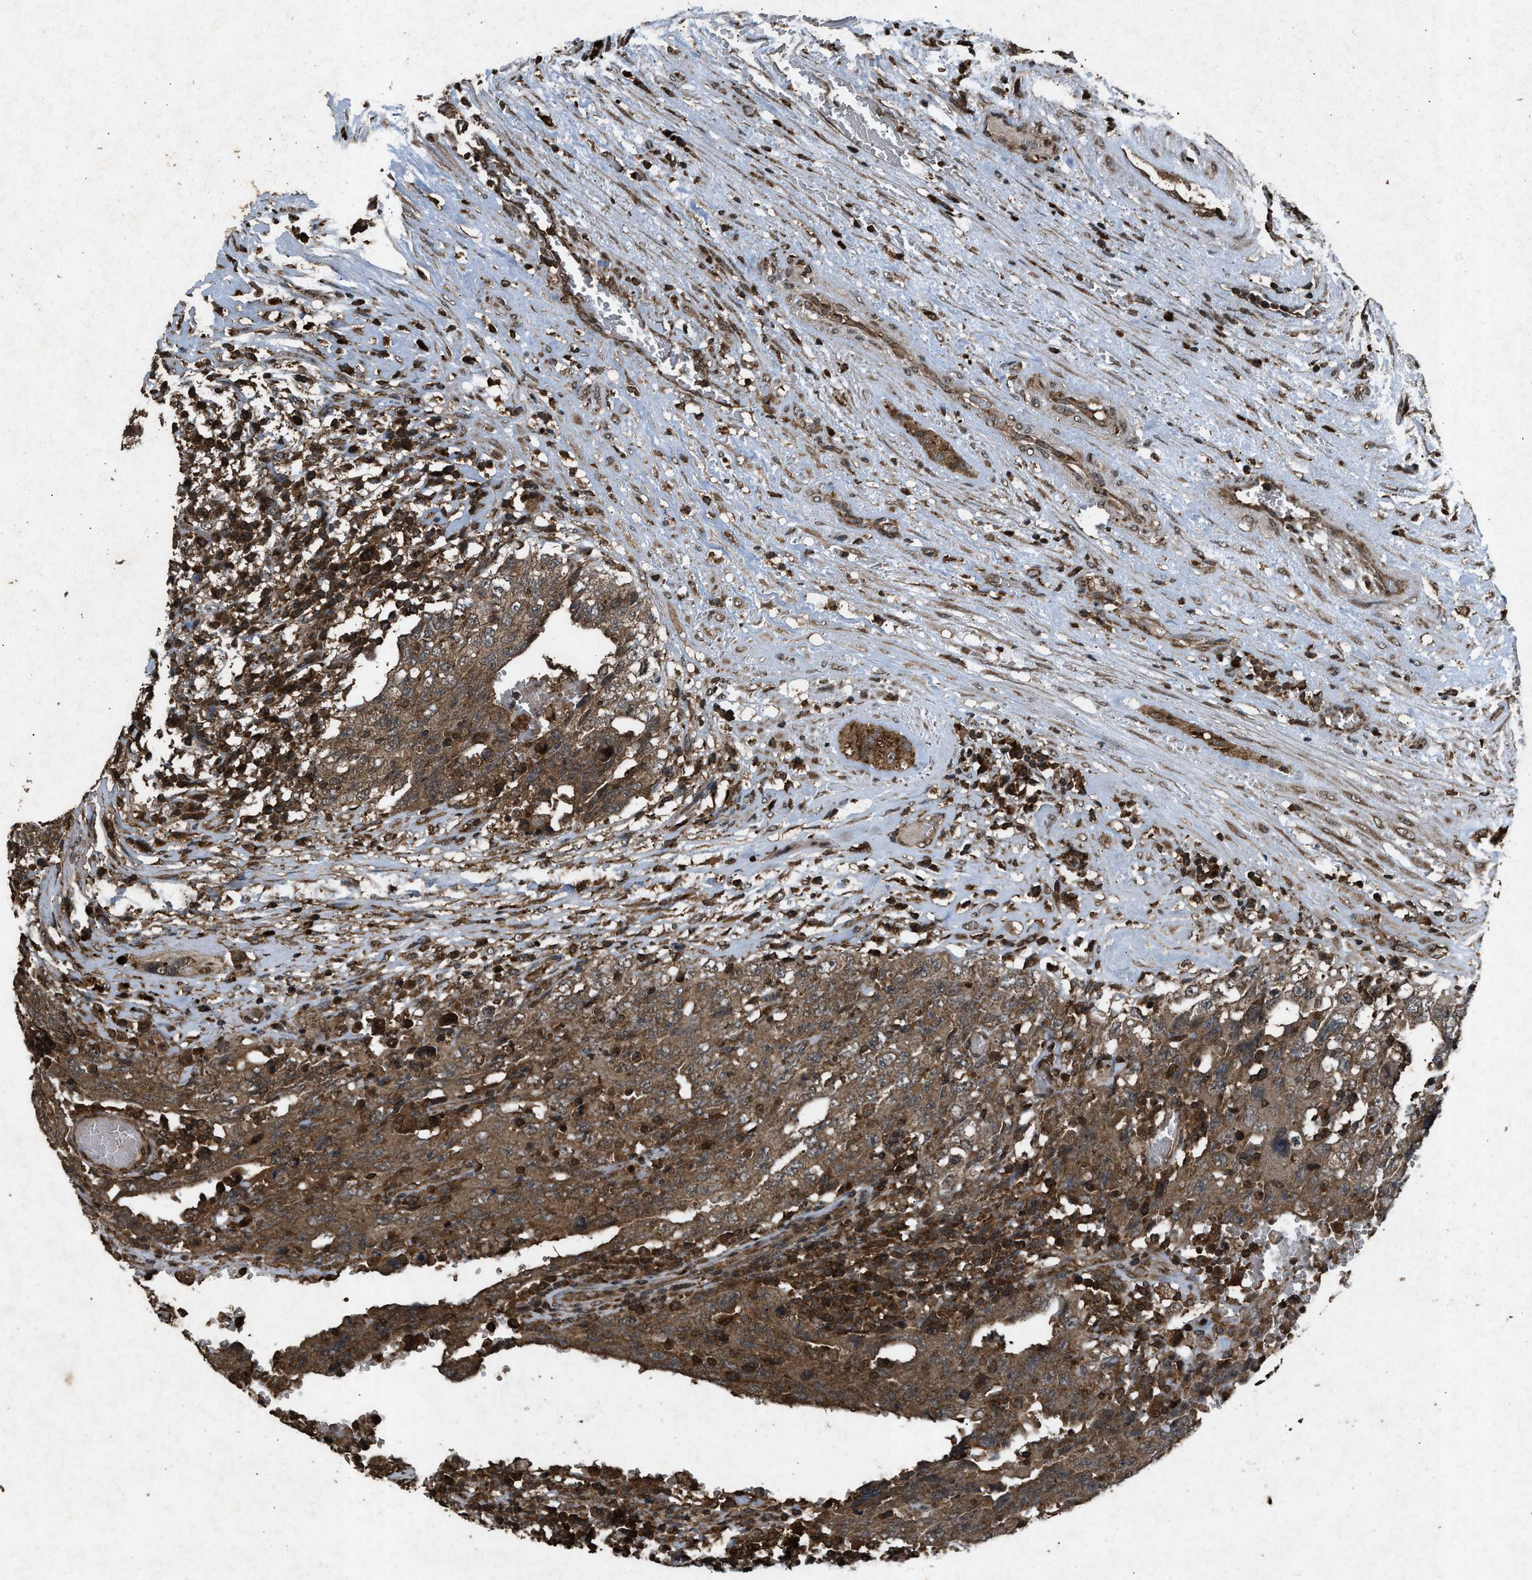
{"staining": {"intensity": "moderate", "quantity": ">75%", "location": "cytoplasmic/membranous"}, "tissue": "testis cancer", "cell_type": "Tumor cells", "image_type": "cancer", "snomed": [{"axis": "morphology", "description": "Carcinoma, Embryonal, NOS"}, {"axis": "topography", "description": "Testis"}], "caption": "Protein expression by immunohistochemistry (IHC) reveals moderate cytoplasmic/membranous positivity in approximately >75% of tumor cells in testis cancer.", "gene": "OAS1", "patient": {"sex": "male", "age": 26}}